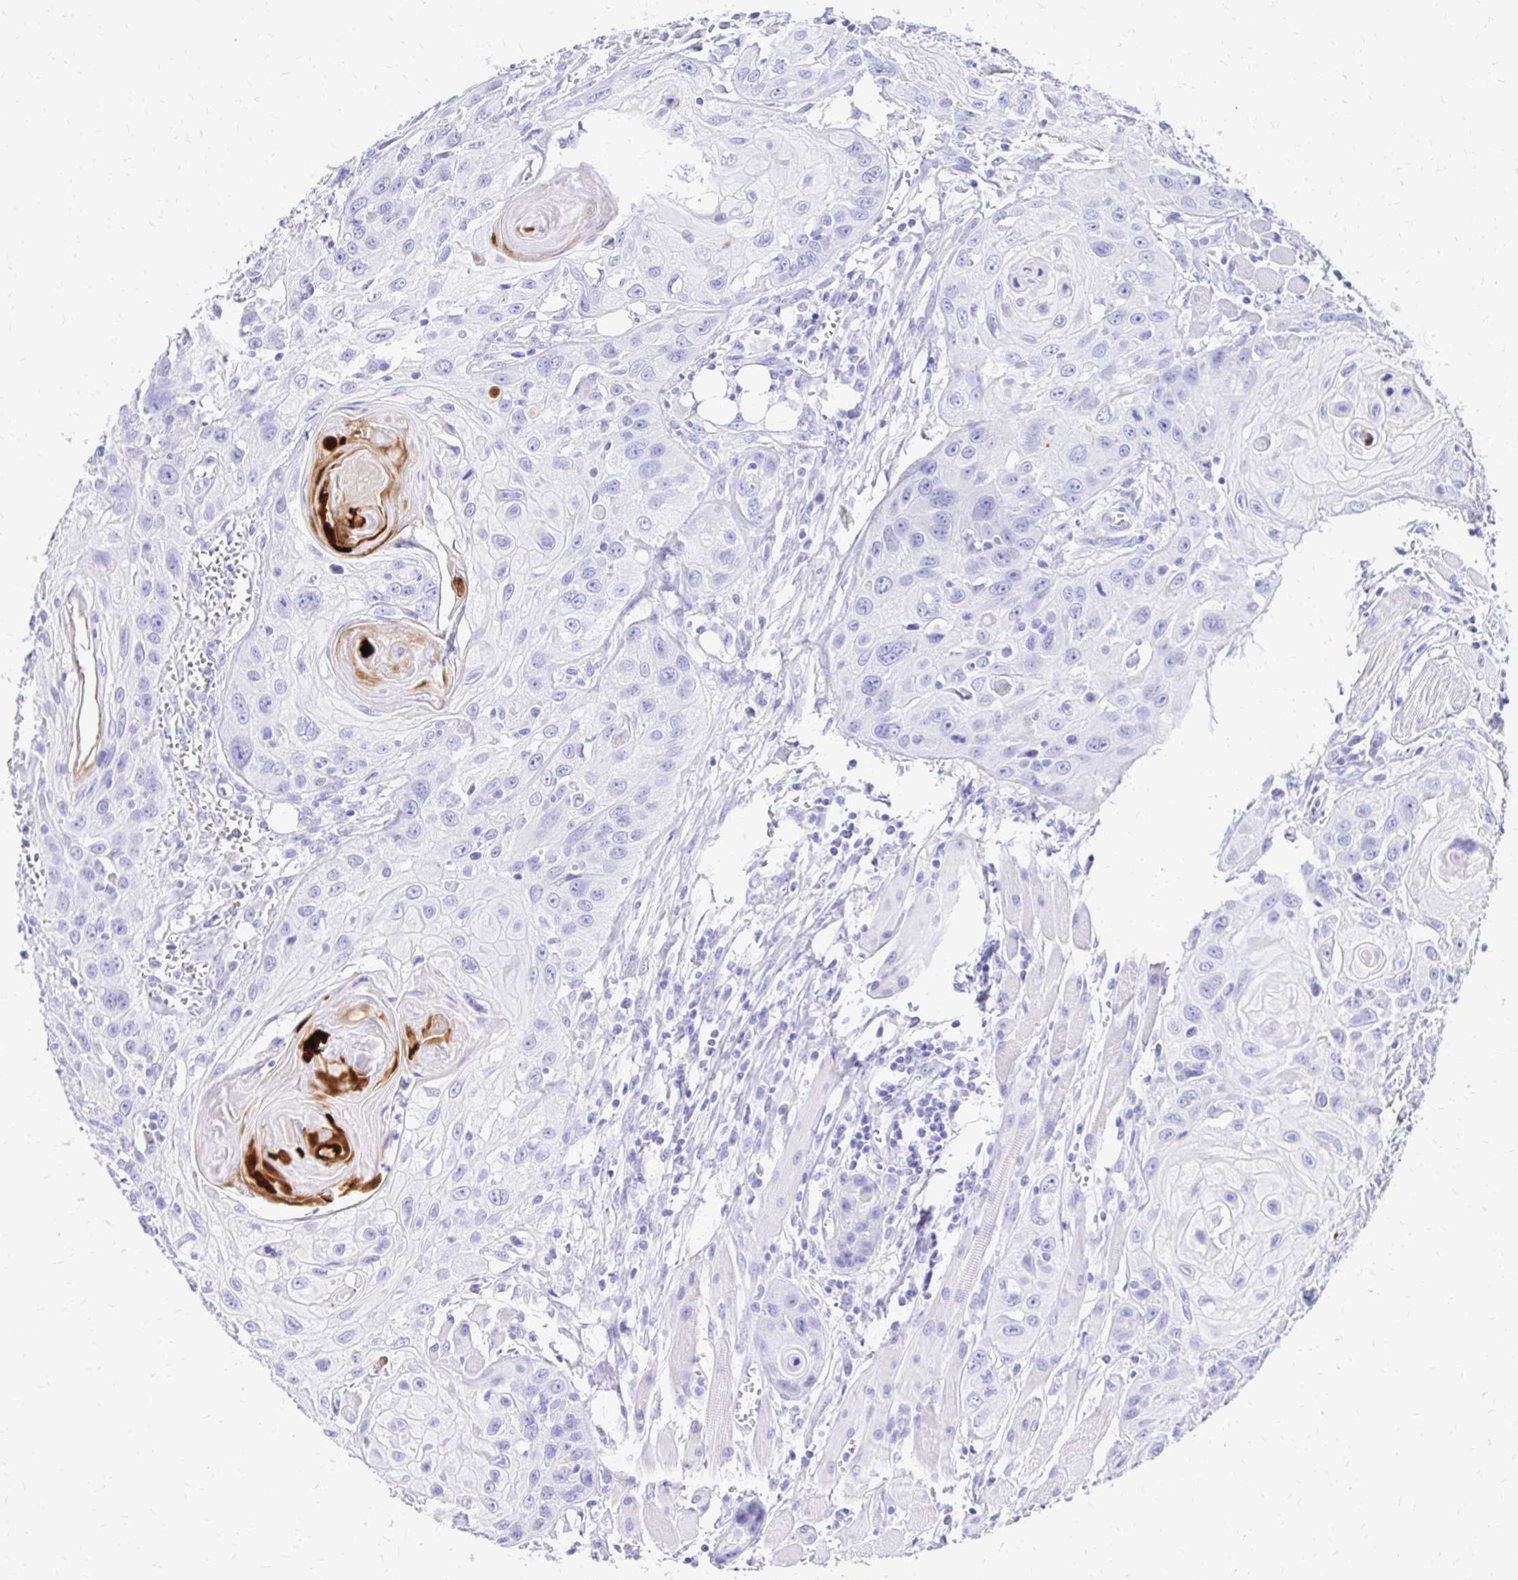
{"staining": {"intensity": "negative", "quantity": "none", "location": "none"}, "tissue": "head and neck cancer", "cell_type": "Tumor cells", "image_type": "cancer", "snomed": [{"axis": "morphology", "description": "Squamous cell carcinoma, NOS"}, {"axis": "topography", "description": "Oral tissue"}, {"axis": "topography", "description": "Head-Neck"}], "caption": "DAB immunohistochemical staining of head and neck squamous cell carcinoma shows no significant positivity in tumor cells.", "gene": "S100G", "patient": {"sex": "male", "age": 58}}